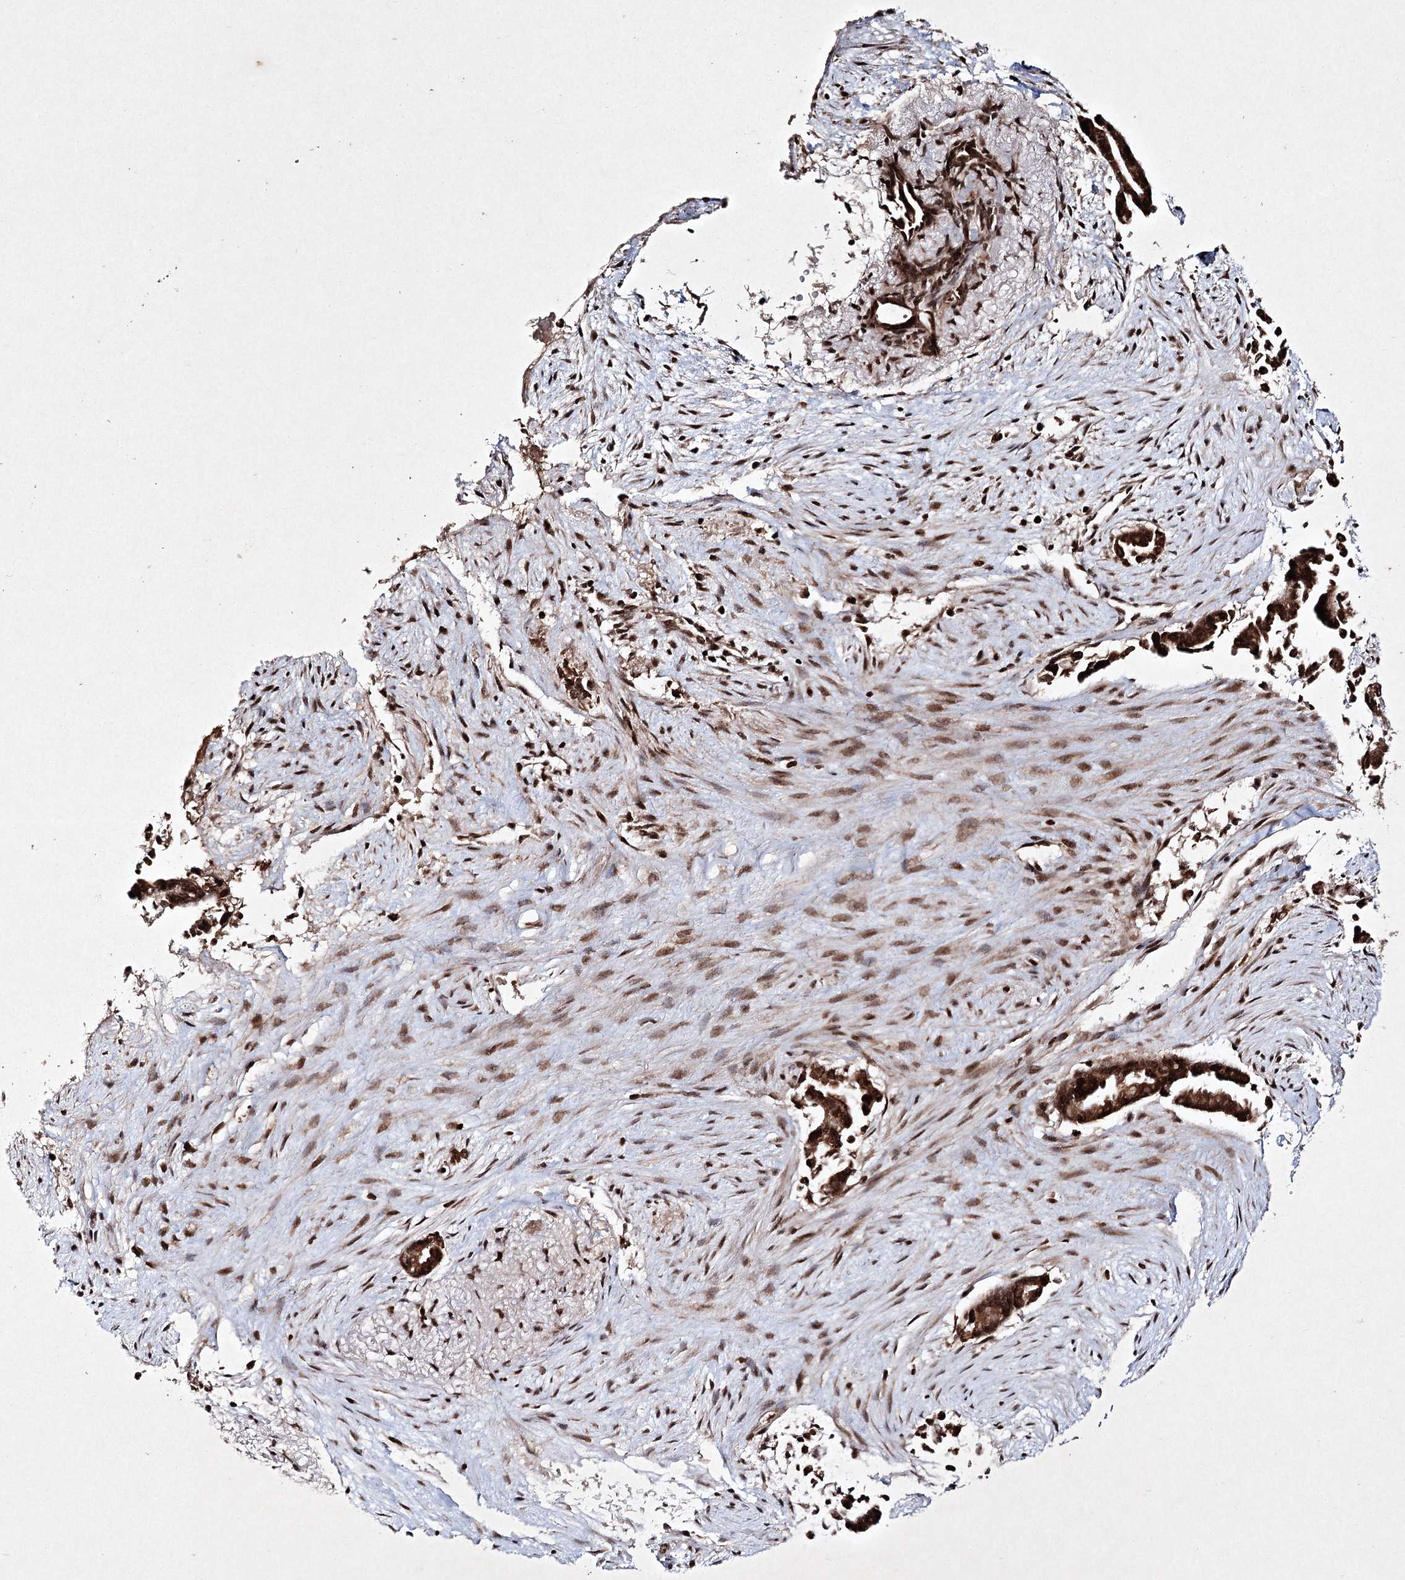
{"staining": {"intensity": "strong", "quantity": ">75%", "location": "cytoplasmic/membranous,nuclear"}, "tissue": "liver cancer", "cell_type": "Tumor cells", "image_type": "cancer", "snomed": [{"axis": "morphology", "description": "Cholangiocarcinoma"}, {"axis": "topography", "description": "Liver"}], "caption": "Cholangiocarcinoma (liver) stained with a protein marker exhibits strong staining in tumor cells.", "gene": "CARM1", "patient": {"sex": "female", "age": 55}}